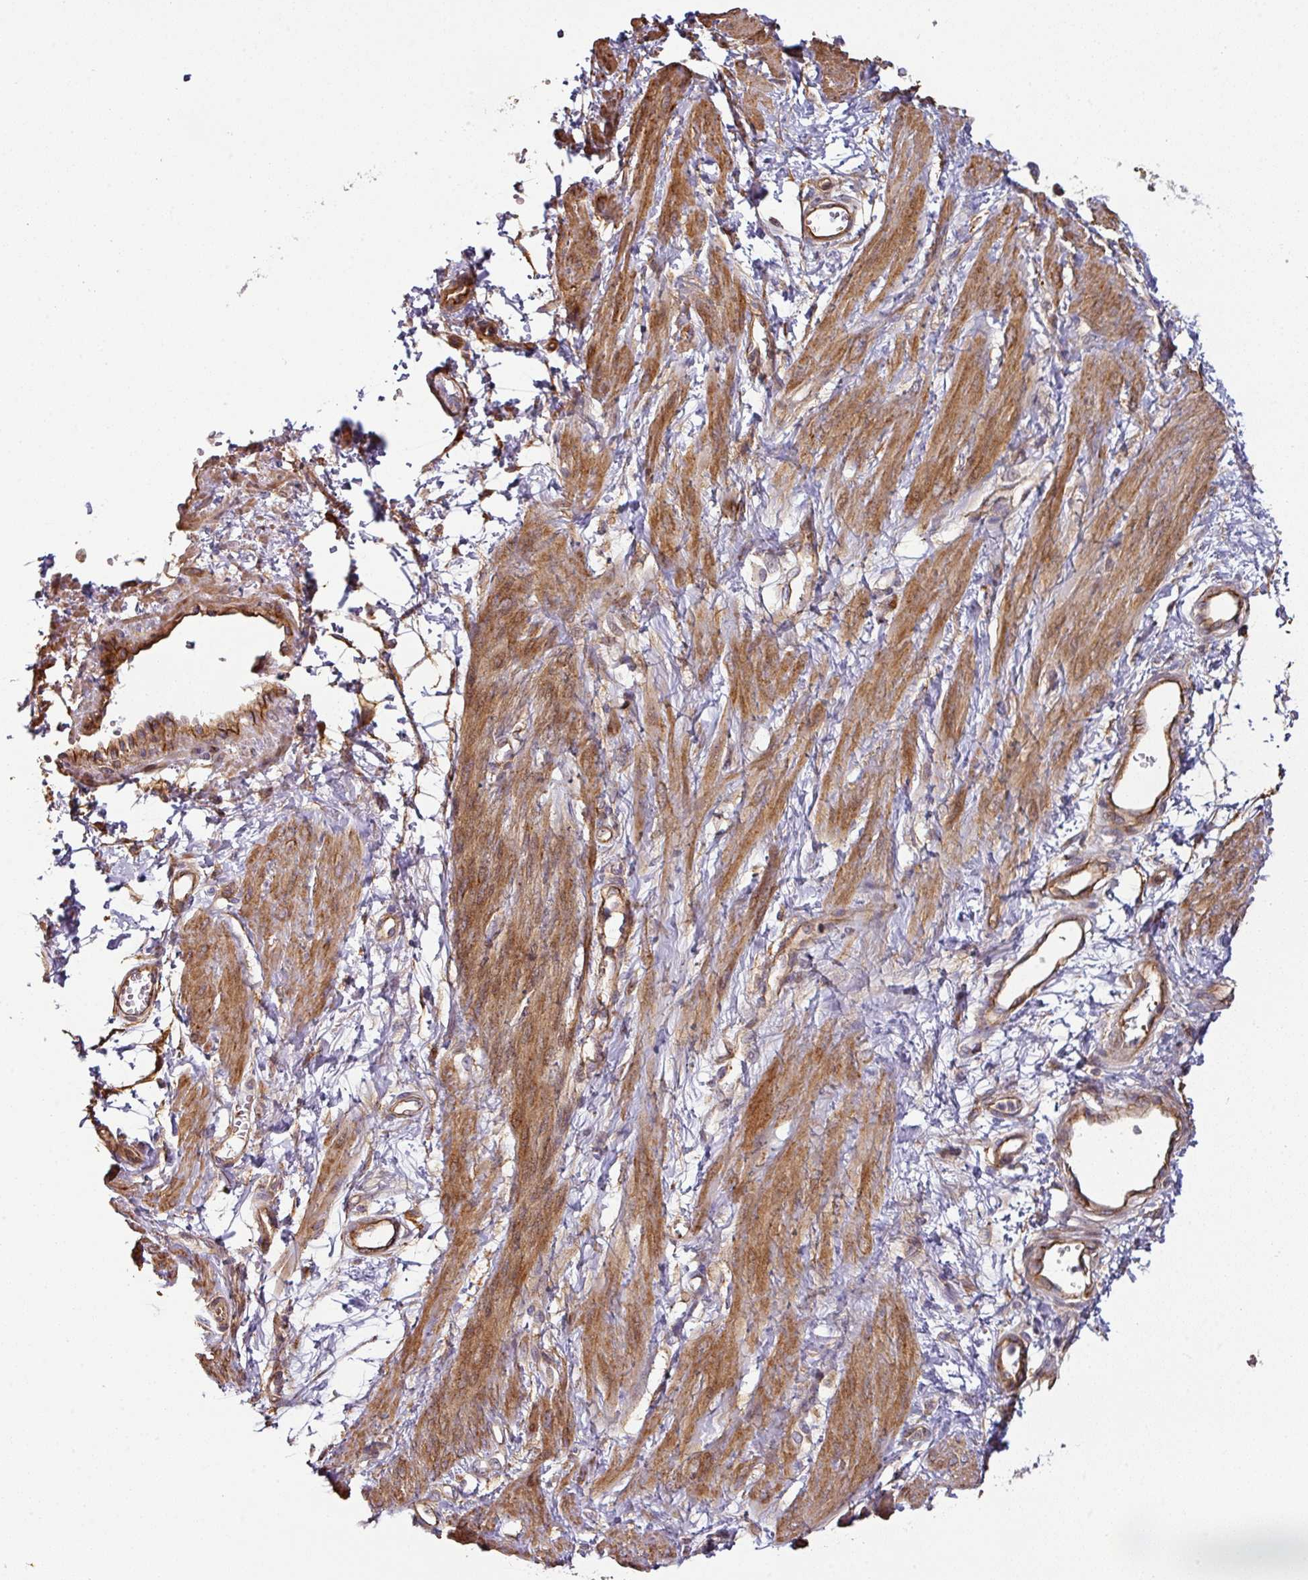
{"staining": {"intensity": "strong", "quantity": ">75%", "location": "cytoplasmic/membranous"}, "tissue": "smooth muscle", "cell_type": "Smooth muscle cells", "image_type": "normal", "snomed": [{"axis": "morphology", "description": "Normal tissue, NOS"}, {"axis": "topography", "description": "Smooth muscle"}, {"axis": "topography", "description": "Uterus"}], "caption": "A histopathology image of smooth muscle stained for a protein reveals strong cytoplasmic/membranous brown staining in smooth muscle cells.", "gene": "CASP2", "patient": {"sex": "female", "age": 39}}